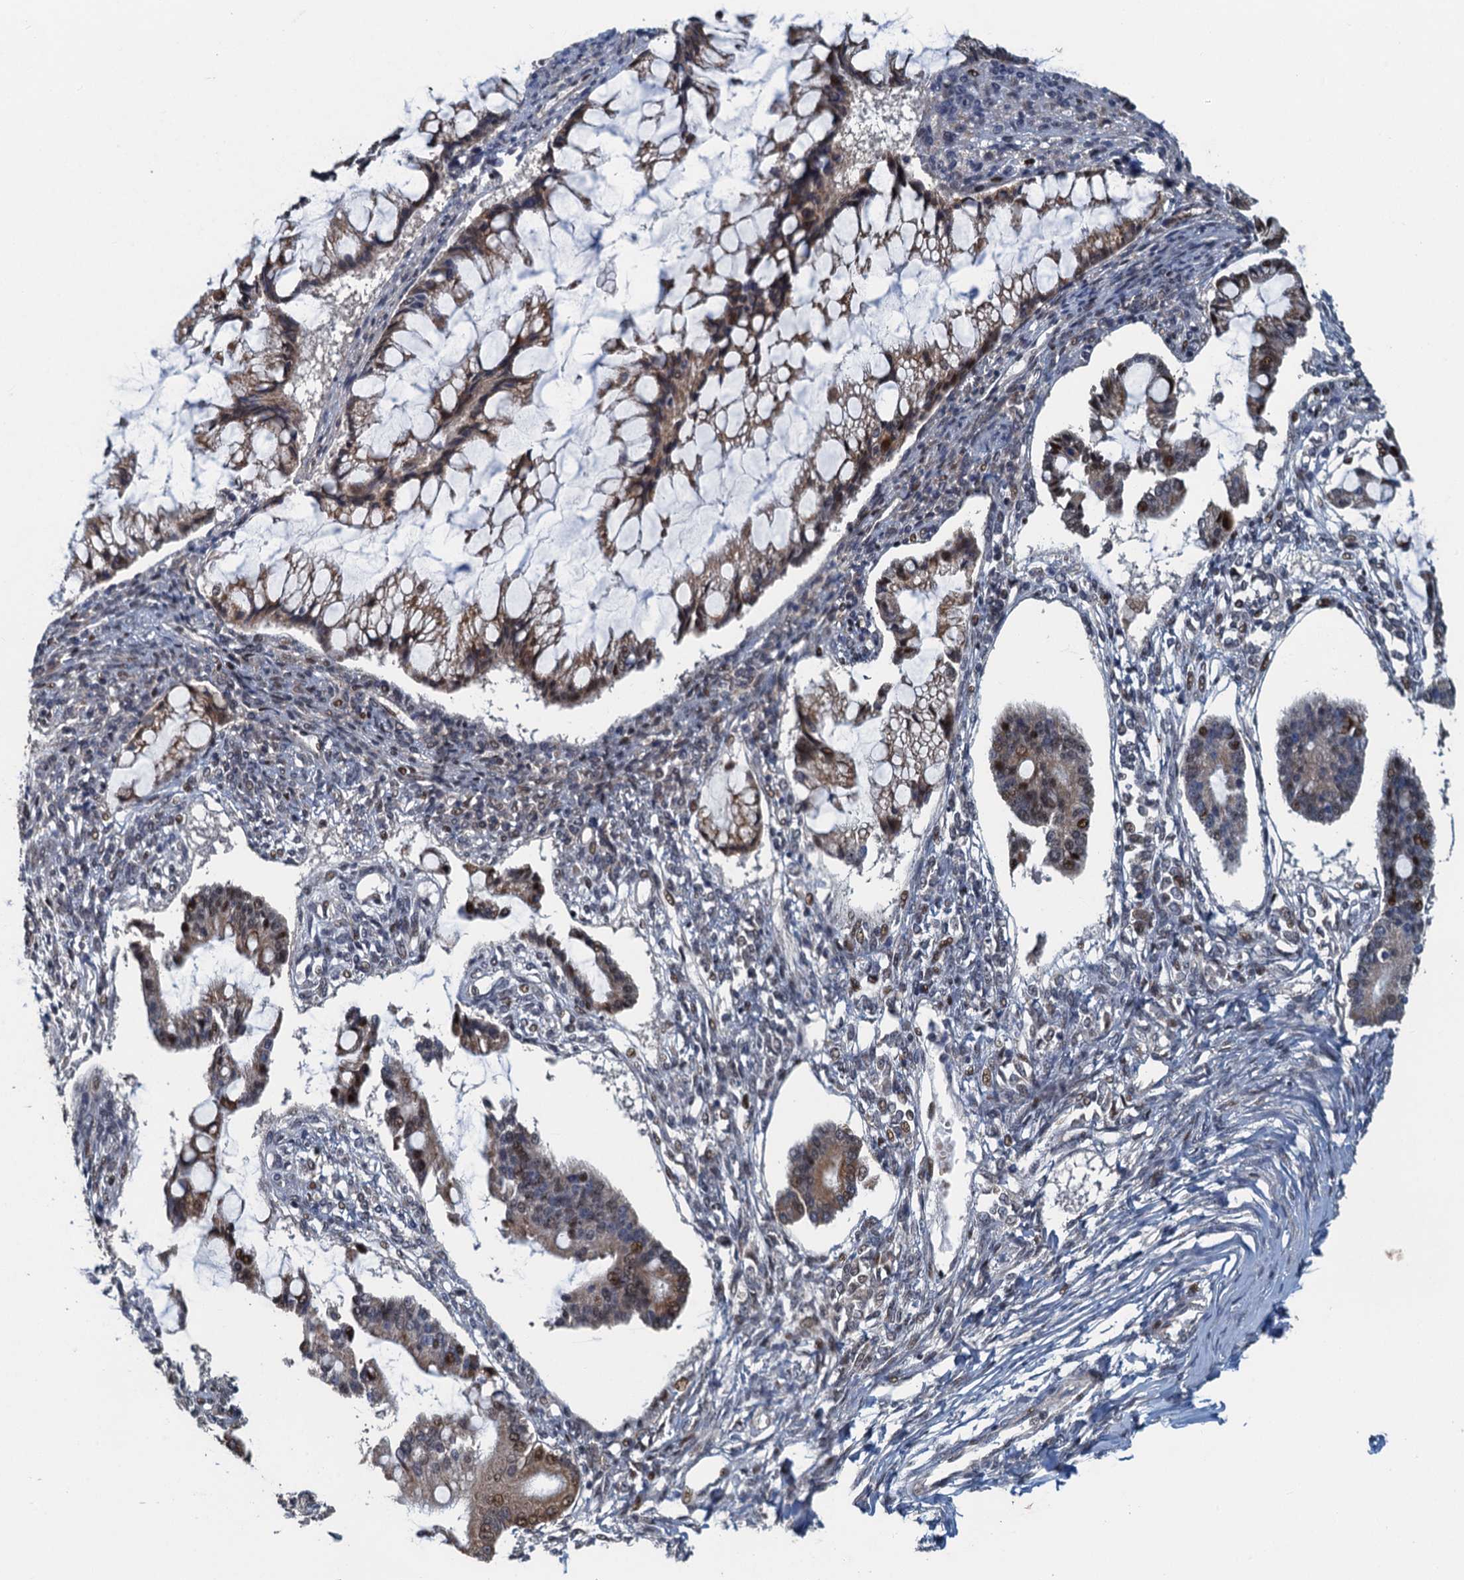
{"staining": {"intensity": "moderate", "quantity": ">75%", "location": "cytoplasmic/membranous,nuclear"}, "tissue": "ovarian cancer", "cell_type": "Tumor cells", "image_type": "cancer", "snomed": [{"axis": "morphology", "description": "Cystadenocarcinoma, mucinous, NOS"}, {"axis": "topography", "description": "Ovary"}], "caption": "This is an image of immunohistochemistry (IHC) staining of mucinous cystadenocarcinoma (ovarian), which shows moderate staining in the cytoplasmic/membranous and nuclear of tumor cells.", "gene": "AGRN", "patient": {"sex": "female", "age": 73}}